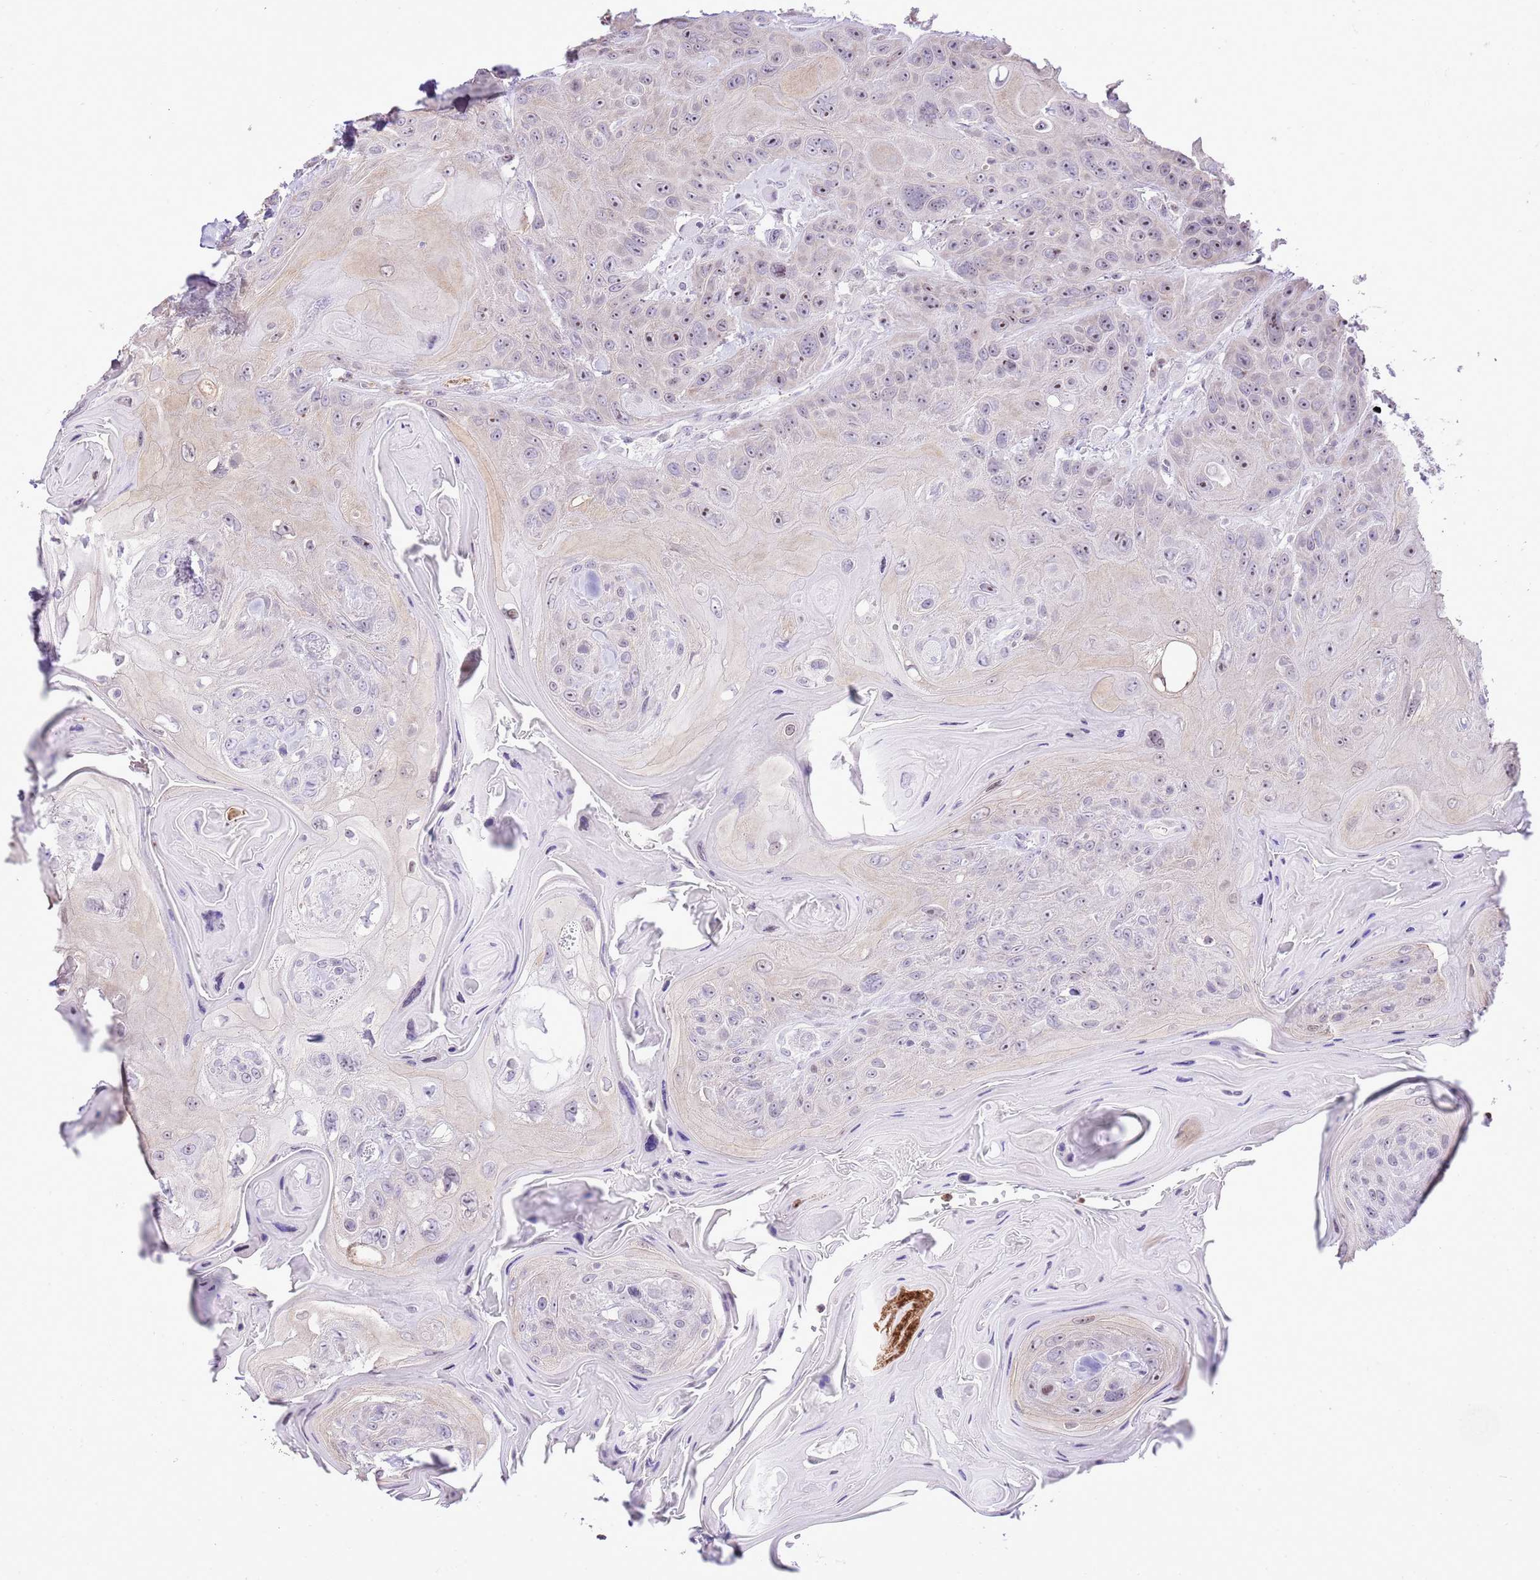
{"staining": {"intensity": "moderate", "quantity": "<25%", "location": "nuclear"}, "tissue": "head and neck cancer", "cell_type": "Tumor cells", "image_type": "cancer", "snomed": [{"axis": "morphology", "description": "Squamous cell carcinoma, NOS"}, {"axis": "topography", "description": "Head-Neck"}], "caption": "Moderate nuclear staining for a protein is present in approximately <25% of tumor cells of head and neck squamous cell carcinoma using IHC.", "gene": "PRR15", "patient": {"sex": "female", "age": 59}}